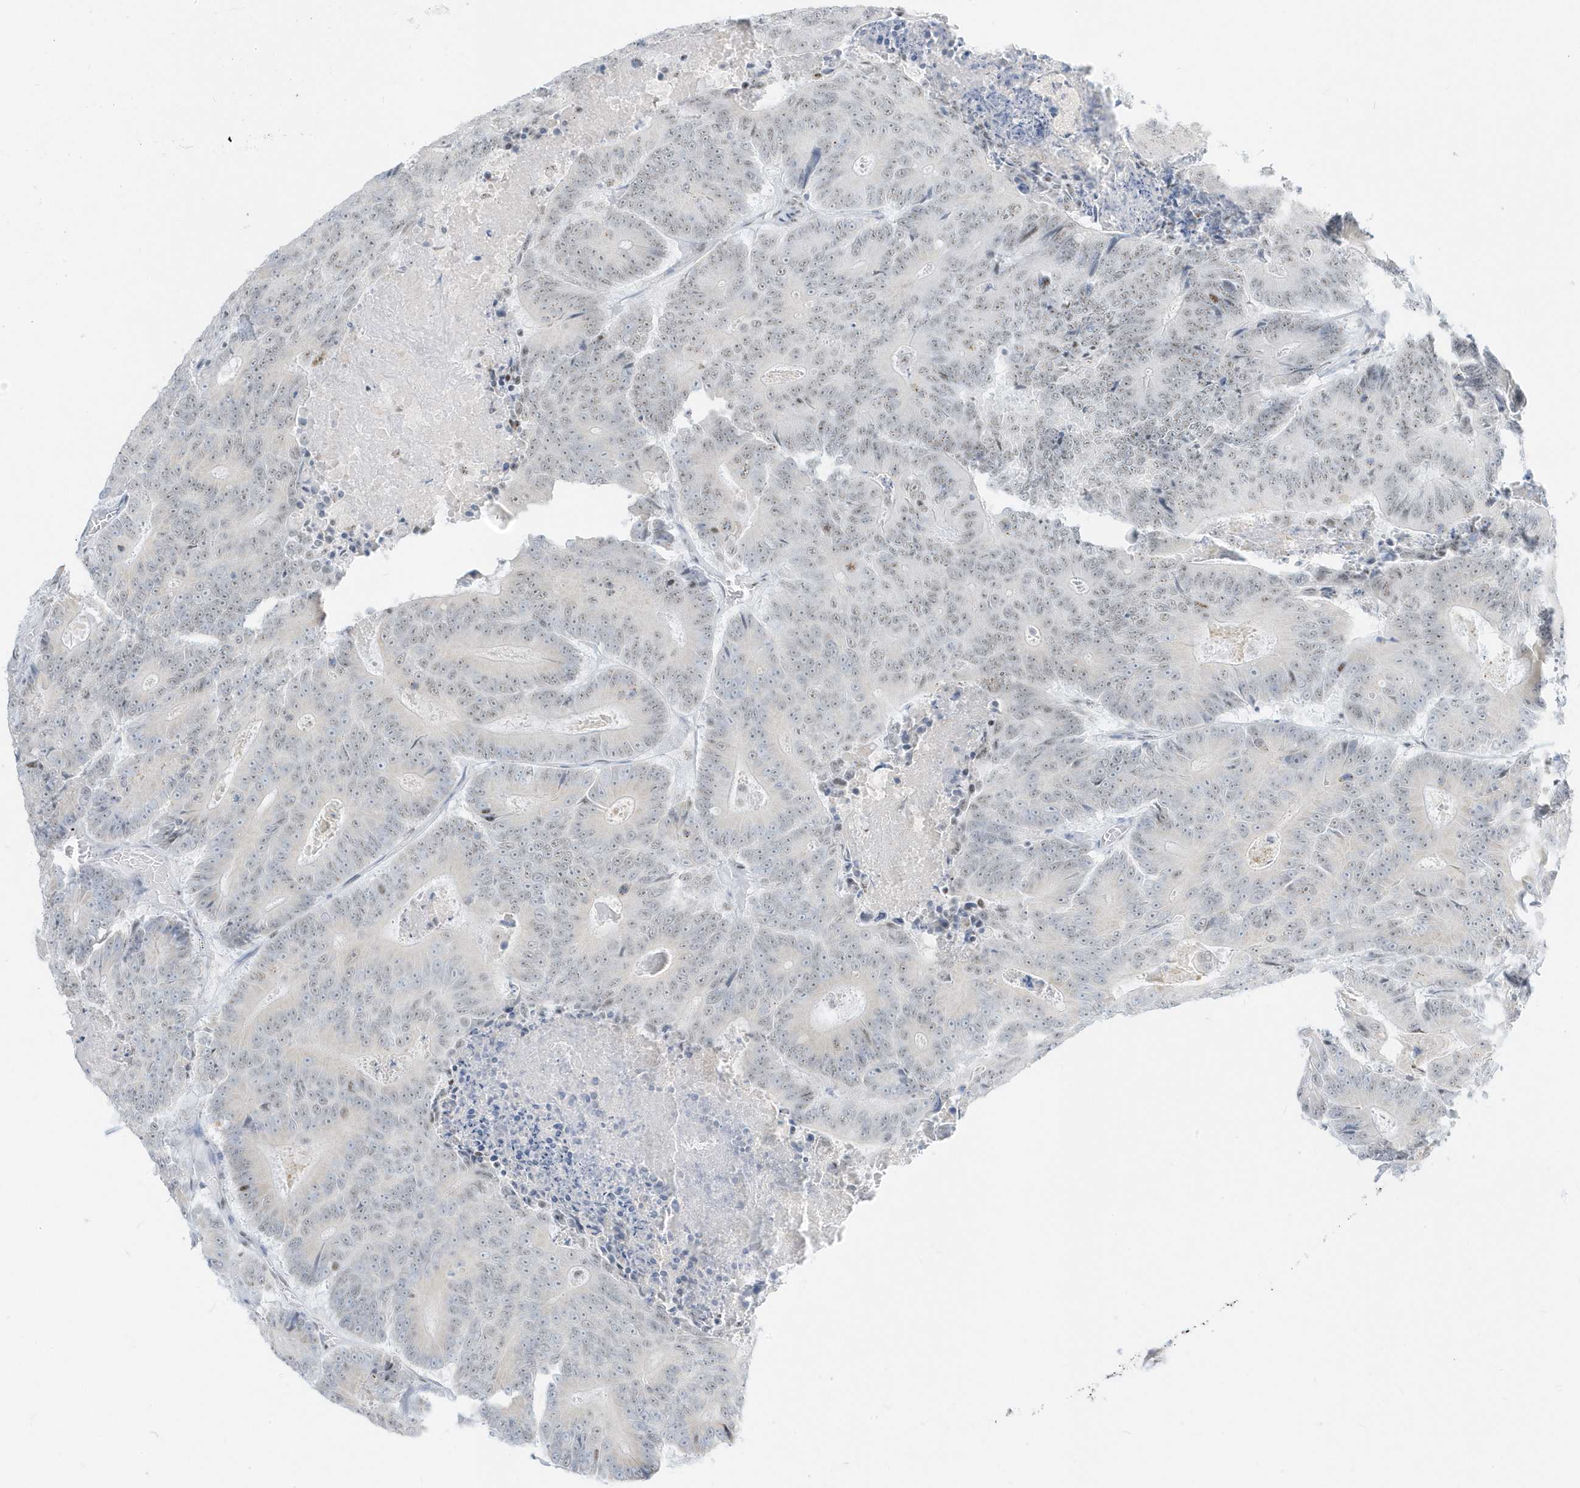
{"staining": {"intensity": "weak", "quantity": "25%-75%", "location": "nuclear"}, "tissue": "colorectal cancer", "cell_type": "Tumor cells", "image_type": "cancer", "snomed": [{"axis": "morphology", "description": "Adenocarcinoma, NOS"}, {"axis": "topography", "description": "Colon"}], "caption": "About 25%-75% of tumor cells in adenocarcinoma (colorectal) reveal weak nuclear protein staining as visualized by brown immunohistochemical staining.", "gene": "PLEKHN1", "patient": {"sex": "male", "age": 83}}